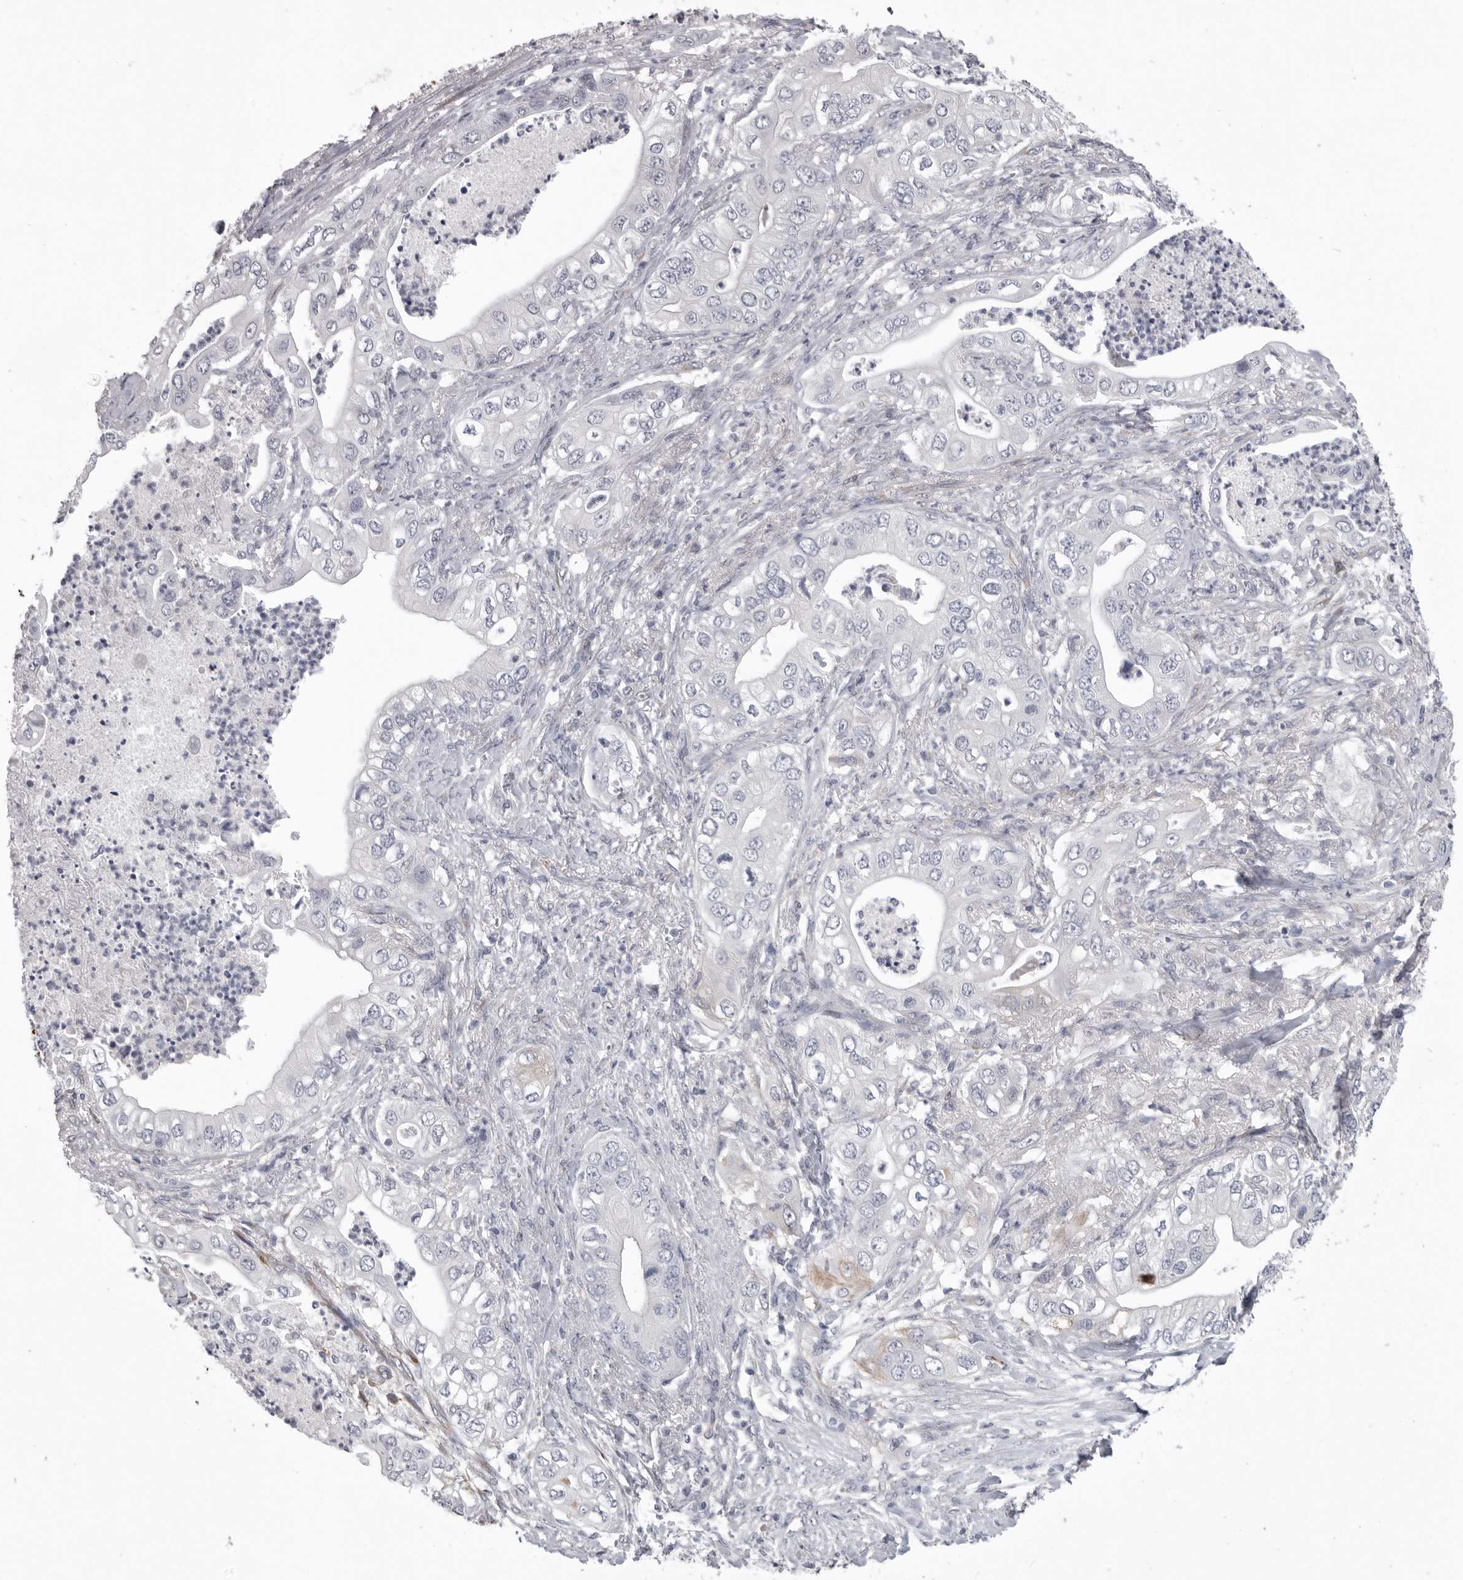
{"staining": {"intensity": "moderate", "quantity": "<25%", "location": "cytoplasmic/membranous"}, "tissue": "pancreatic cancer", "cell_type": "Tumor cells", "image_type": "cancer", "snomed": [{"axis": "morphology", "description": "Adenocarcinoma, NOS"}, {"axis": "topography", "description": "Pancreas"}], "caption": "Adenocarcinoma (pancreatic) stained for a protein shows moderate cytoplasmic/membranous positivity in tumor cells.", "gene": "SERPING1", "patient": {"sex": "female", "age": 78}}